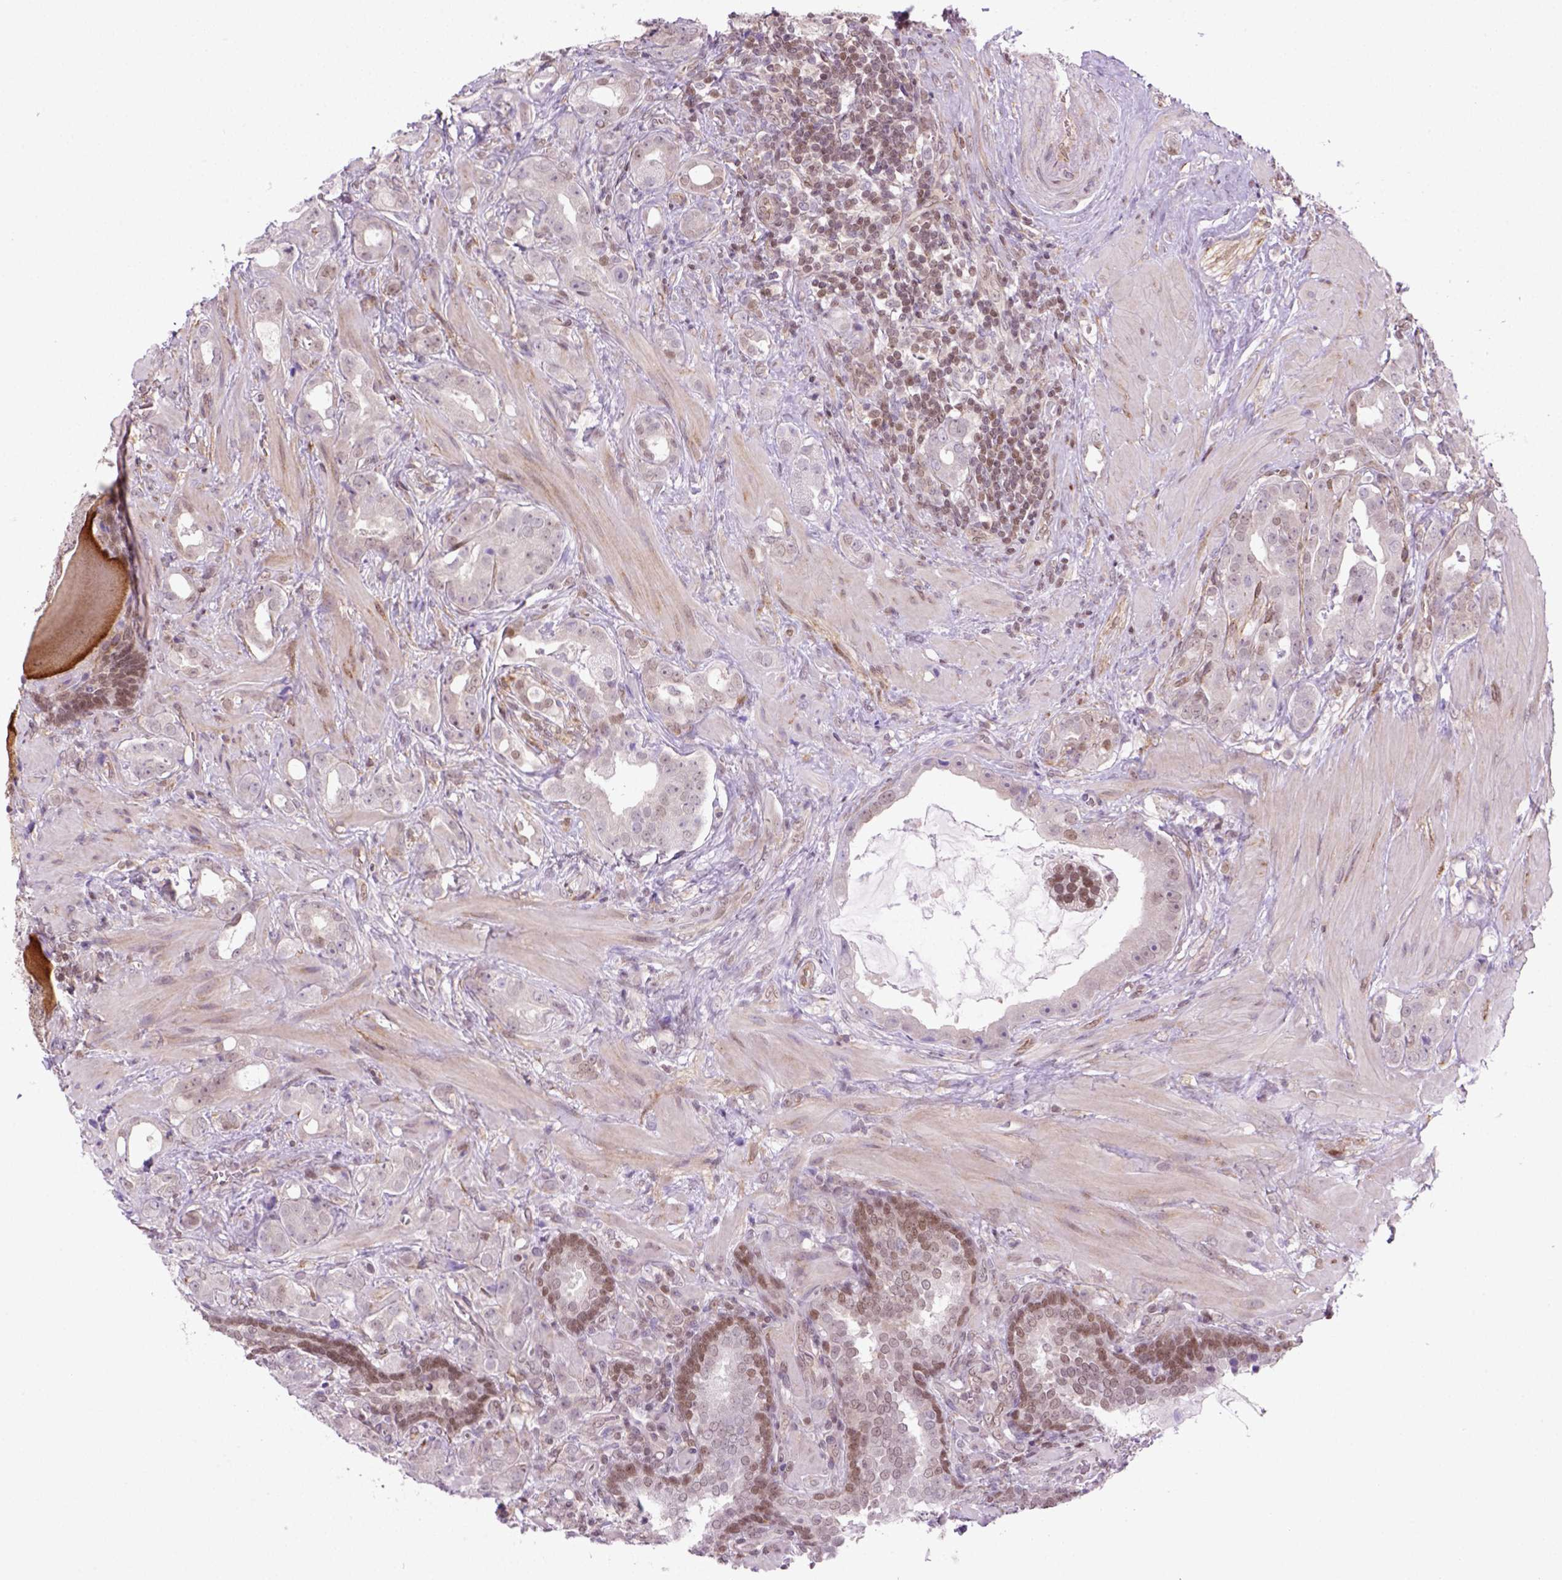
{"staining": {"intensity": "weak", "quantity": "<25%", "location": "nuclear"}, "tissue": "prostate cancer", "cell_type": "Tumor cells", "image_type": "cancer", "snomed": [{"axis": "morphology", "description": "Adenocarcinoma, NOS"}, {"axis": "topography", "description": "Prostate"}], "caption": "A high-resolution image shows immunohistochemistry staining of prostate adenocarcinoma, which reveals no significant positivity in tumor cells.", "gene": "MGMT", "patient": {"sex": "male", "age": 57}}